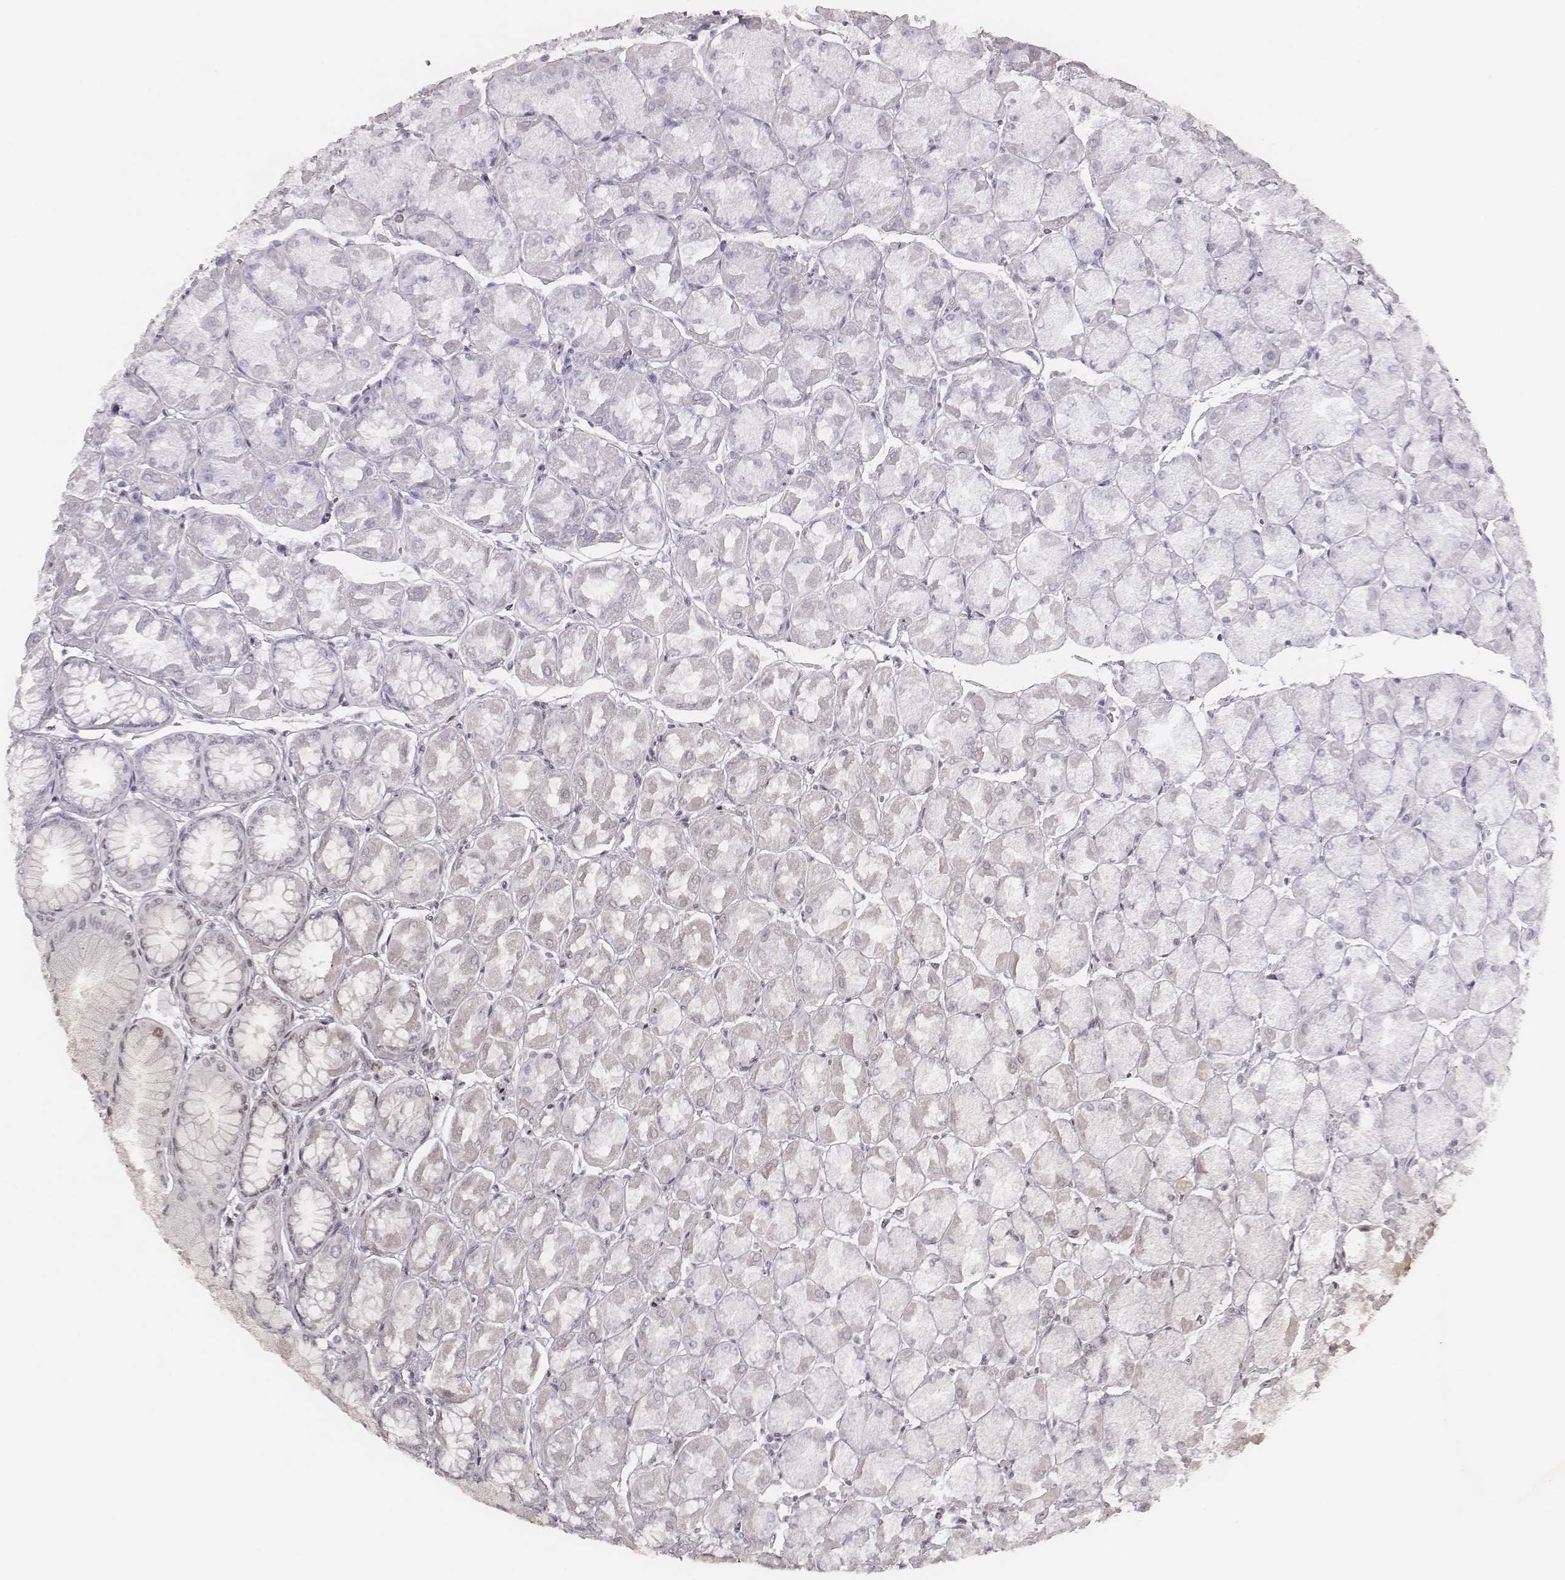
{"staining": {"intensity": "moderate", "quantity": "25%-75%", "location": "nuclear"}, "tissue": "stomach", "cell_type": "Glandular cells", "image_type": "normal", "snomed": [{"axis": "morphology", "description": "Normal tissue, NOS"}, {"axis": "topography", "description": "Stomach, upper"}], "caption": "Moderate nuclear staining is identified in about 25%-75% of glandular cells in benign stomach. Using DAB (brown) and hematoxylin (blue) stains, captured at high magnification using brightfield microscopy.", "gene": "HNRNPC", "patient": {"sex": "male", "age": 60}}